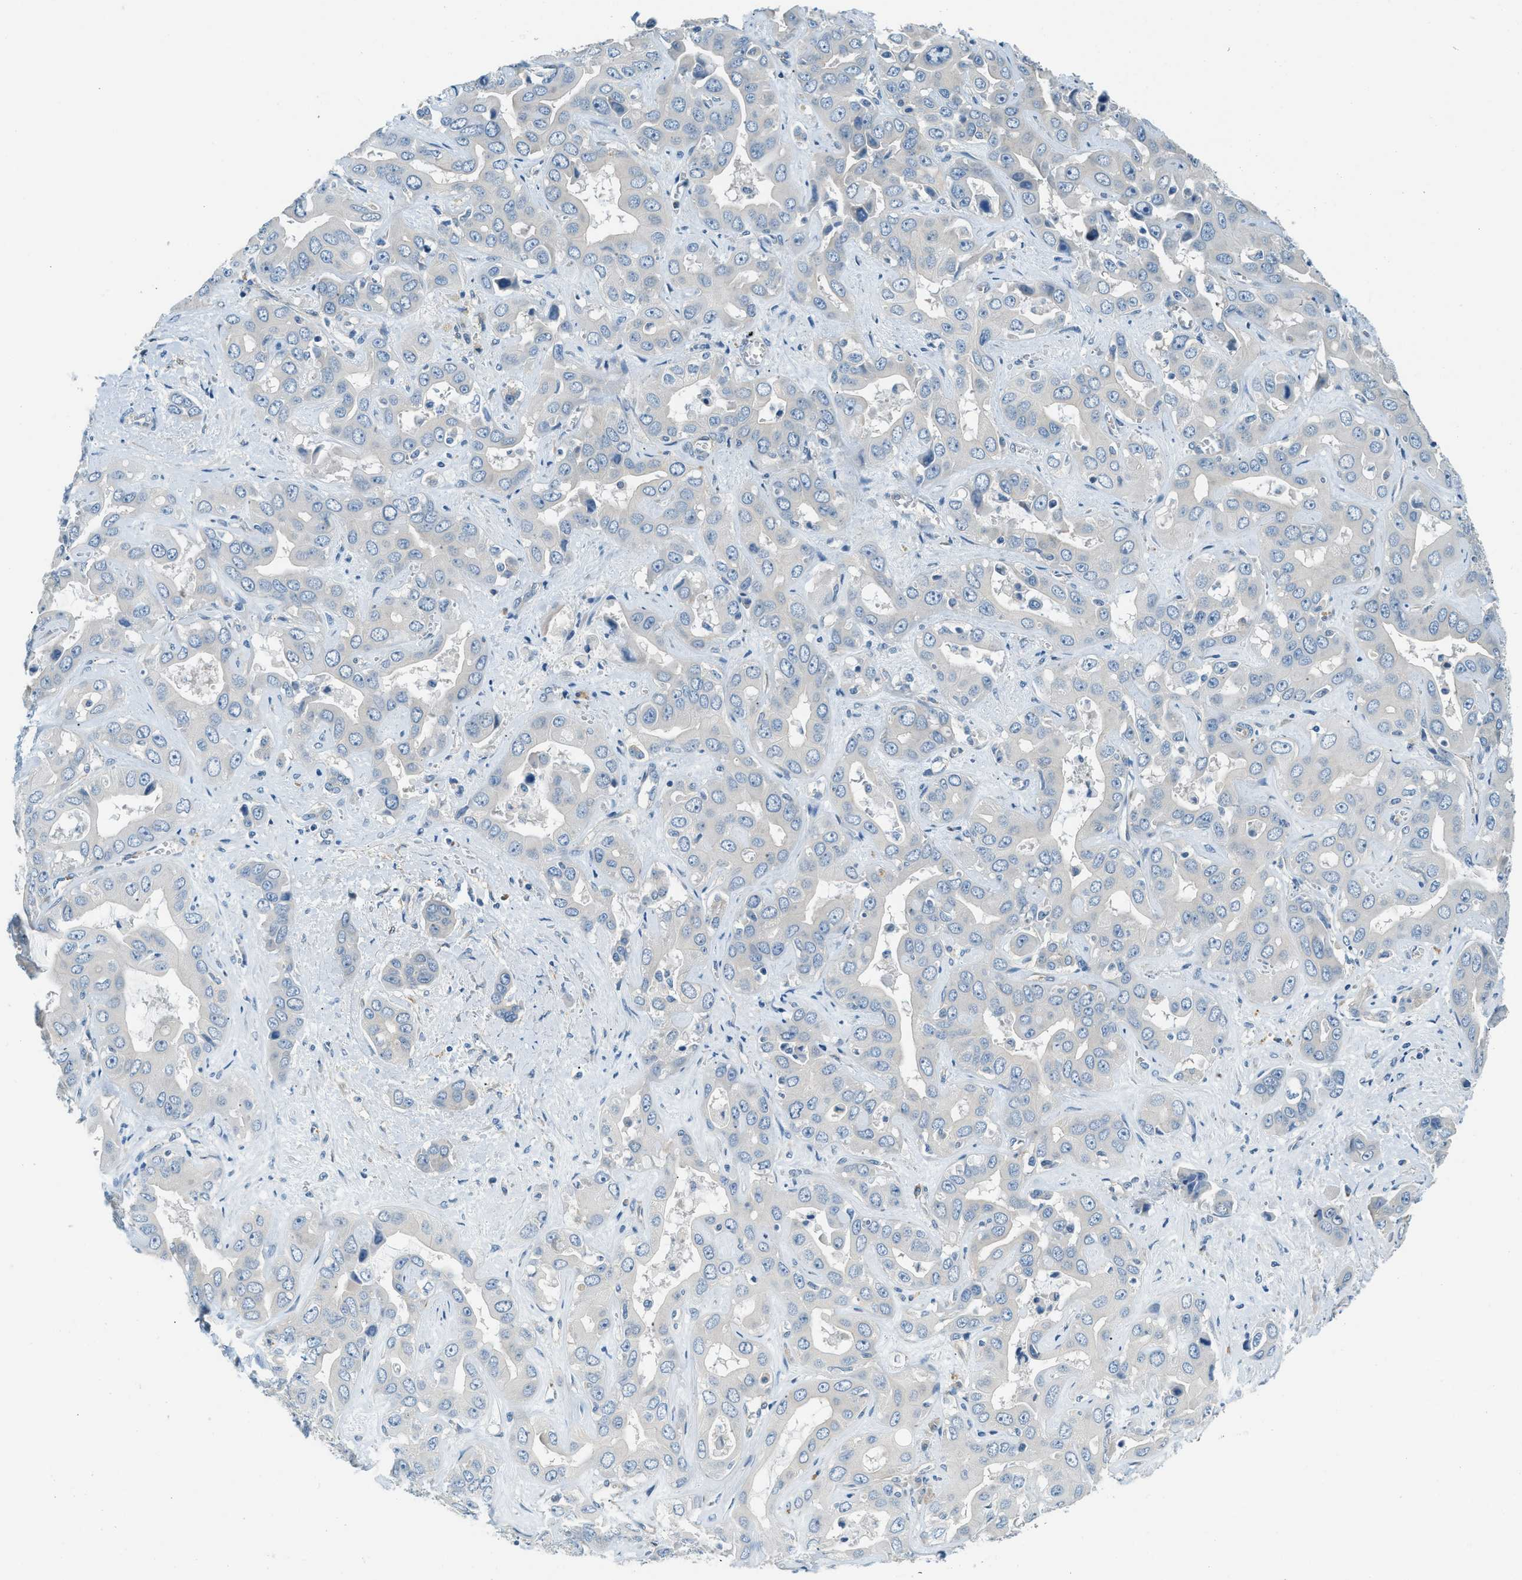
{"staining": {"intensity": "negative", "quantity": "none", "location": "none"}, "tissue": "liver cancer", "cell_type": "Tumor cells", "image_type": "cancer", "snomed": [{"axis": "morphology", "description": "Cholangiocarcinoma"}, {"axis": "topography", "description": "Liver"}], "caption": "Immunohistochemistry image of neoplastic tissue: human liver cancer (cholangiocarcinoma) stained with DAB exhibits no significant protein positivity in tumor cells.", "gene": "ZNF367", "patient": {"sex": "female", "age": 52}}